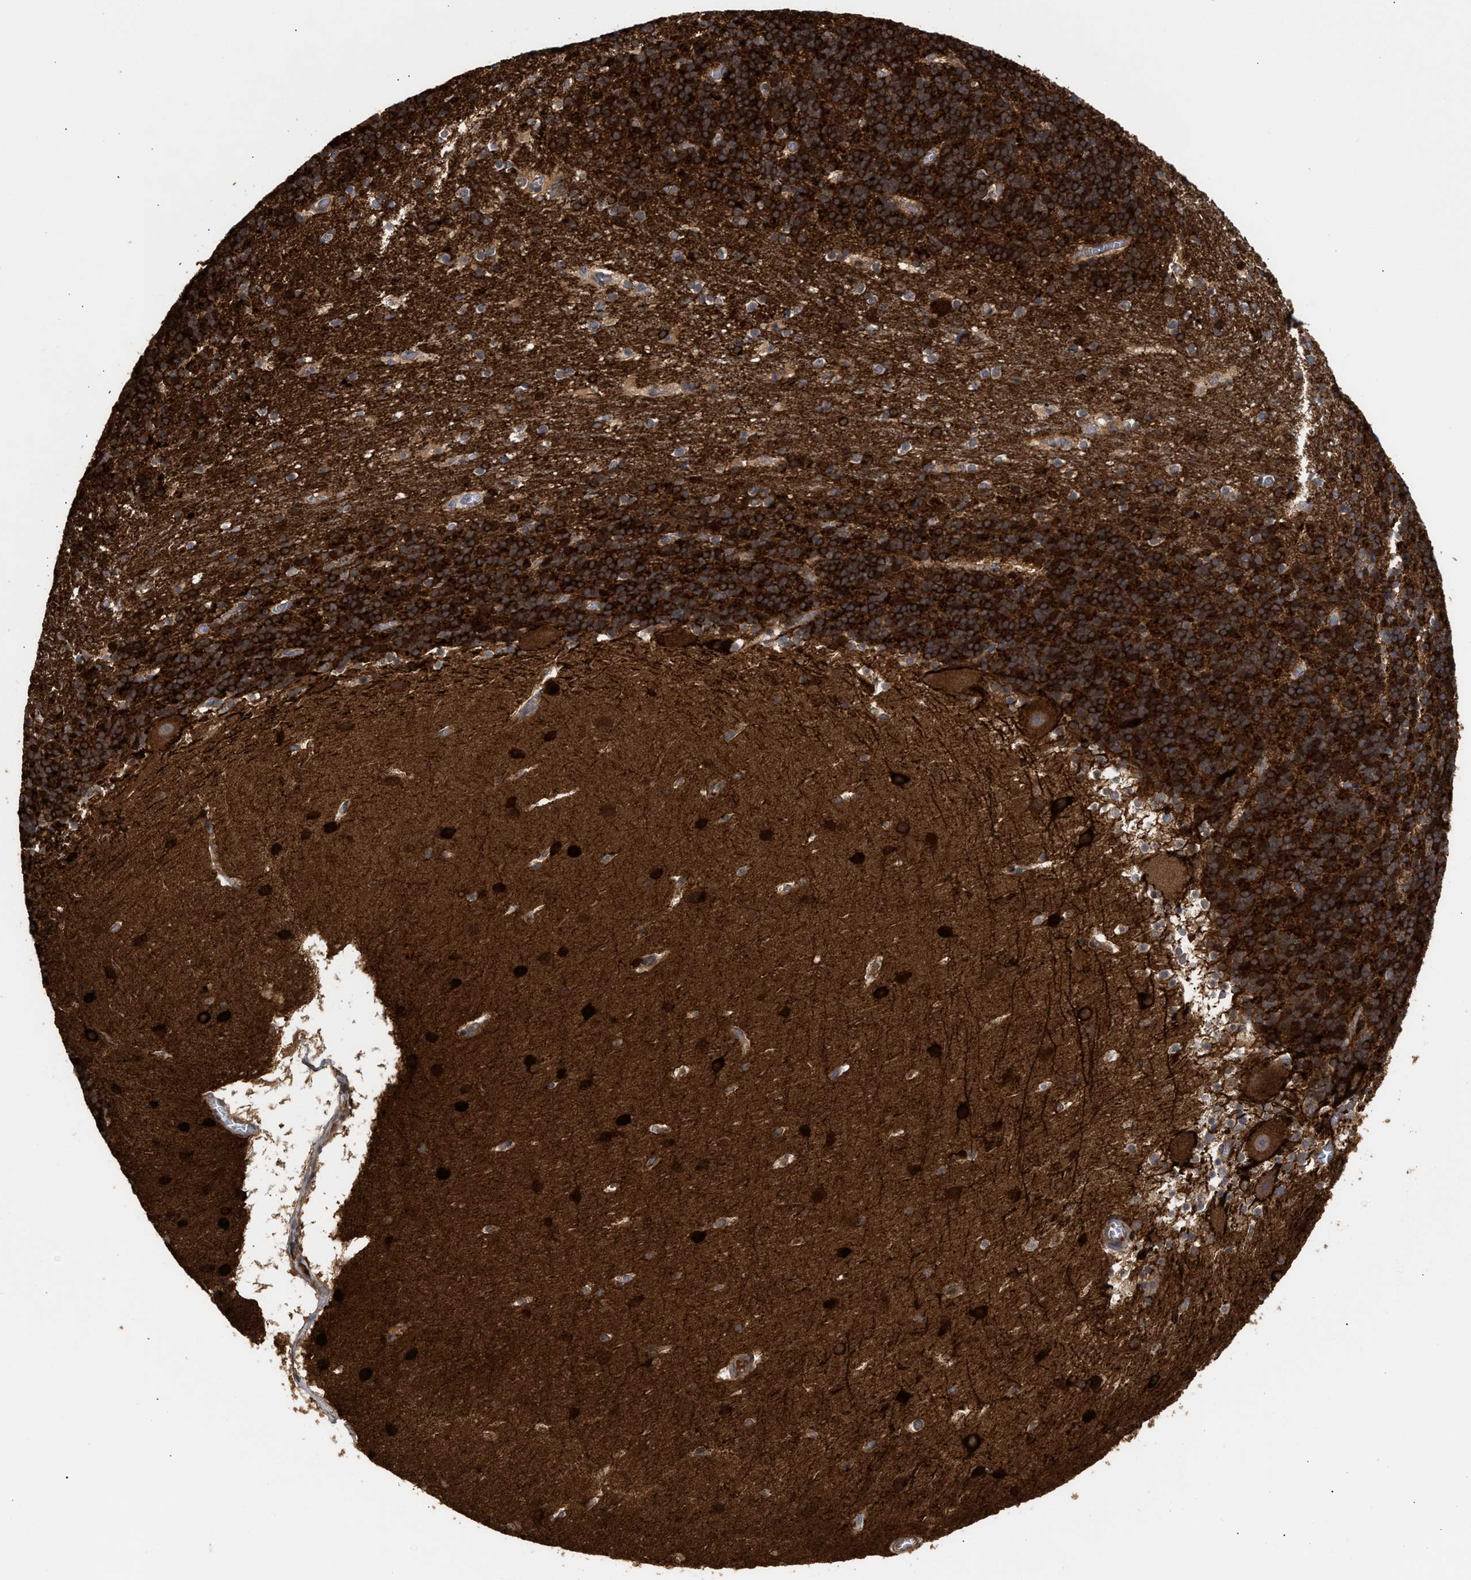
{"staining": {"intensity": "strong", "quantity": ">75%", "location": "cytoplasmic/membranous"}, "tissue": "cerebellum", "cell_type": "Cells in granular layer", "image_type": "normal", "snomed": [{"axis": "morphology", "description": "Normal tissue, NOS"}, {"axis": "topography", "description": "Cerebellum"}], "caption": "Protein analysis of normal cerebellum shows strong cytoplasmic/membranous expression in approximately >75% of cells in granular layer.", "gene": "AMPH", "patient": {"sex": "male", "age": 45}}